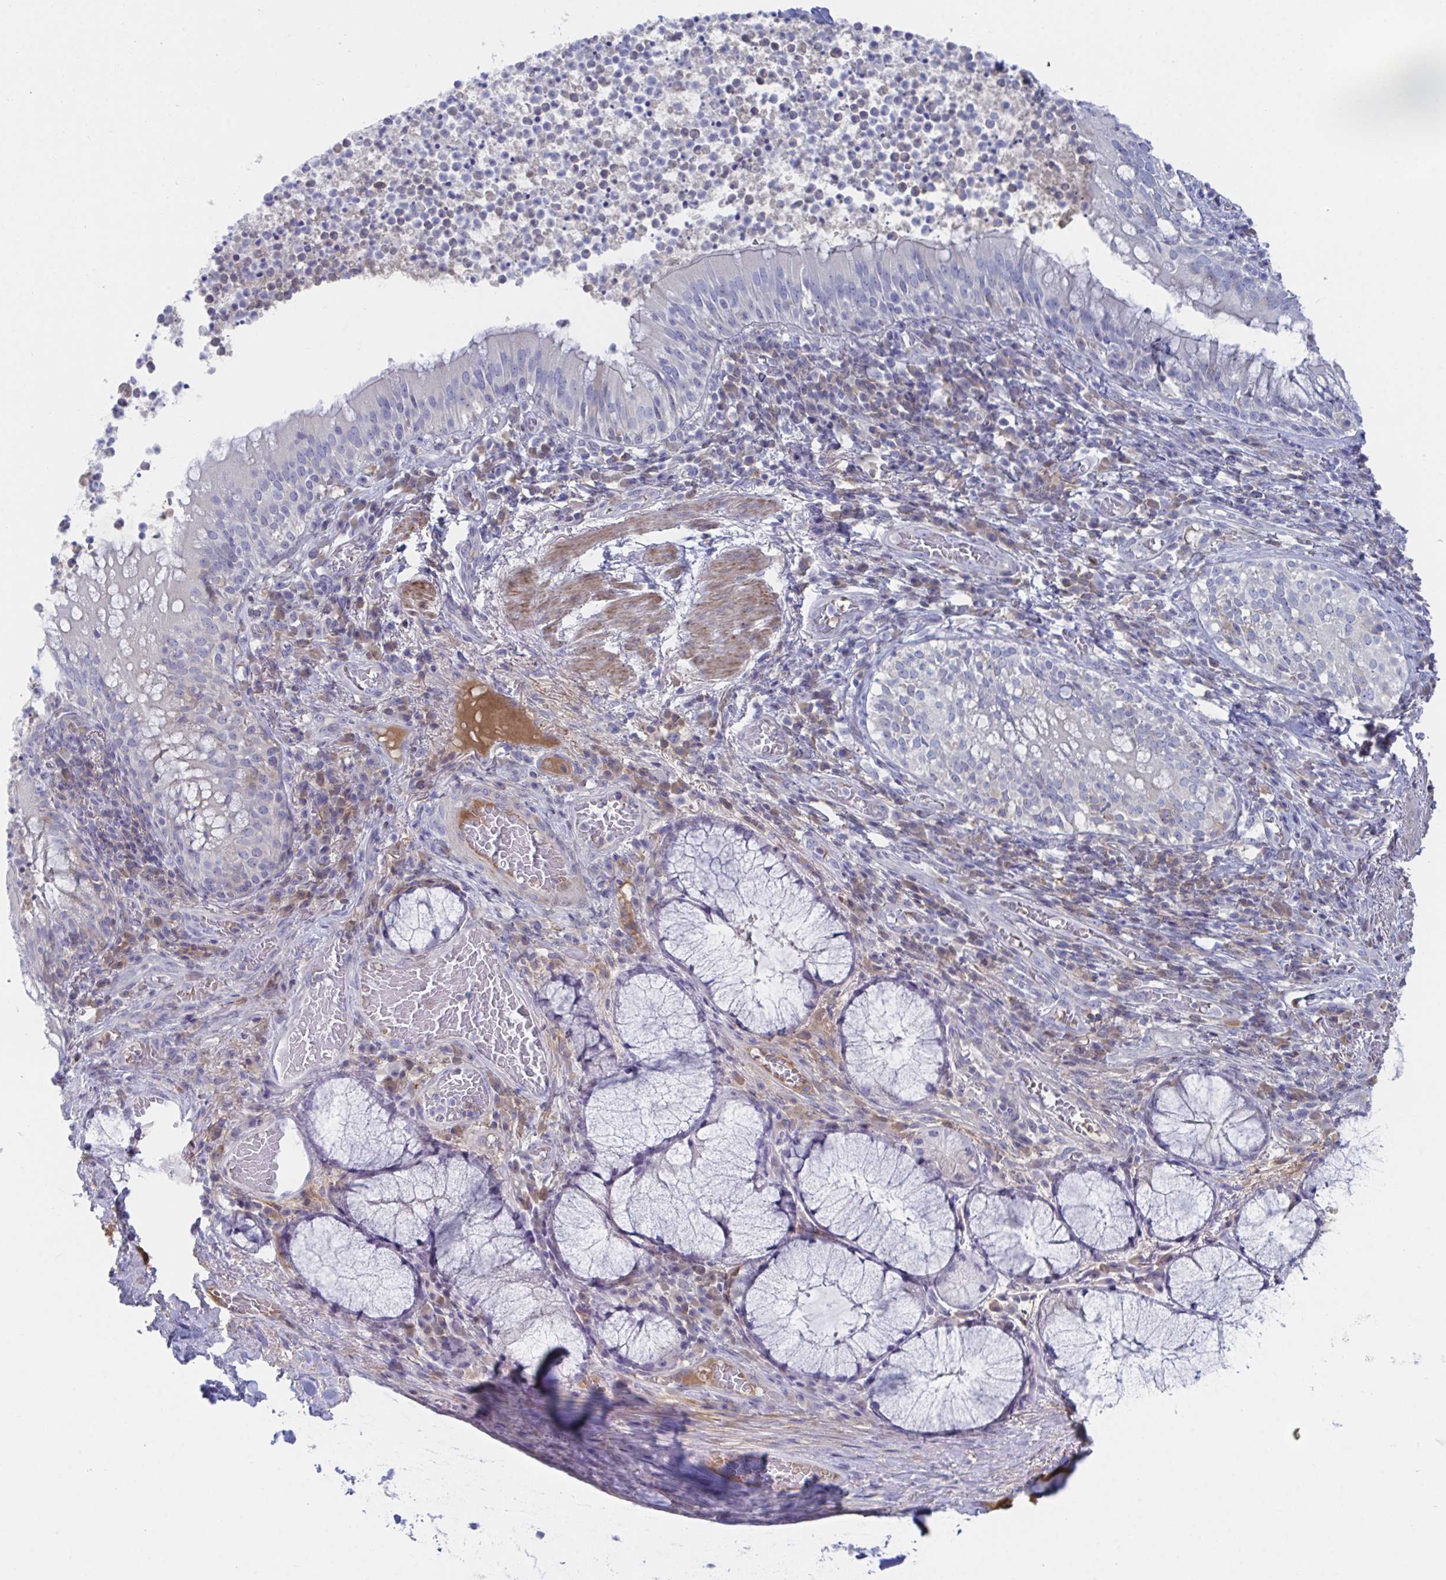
{"staining": {"intensity": "negative", "quantity": "none", "location": "none"}, "tissue": "bronchus", "cell_type": "Respiratory epithelial cells", "image_type": "normal", "snomed": [{"axis": "morphology", "description": "Normal tissue, NOS"}, {"axis": "topography", "description": "Lymph node"}, {"axis": "topography", "description": "Bronchus"}], "caption": "Immunohistochemistry (IHC) of benign bronchus shows no expression in respiratory epithelial cells. (DAB immunohistochemistry (IHC) visualized using brightfield microscopy, high magnification).", "gene": "TNFAIP6", "patient": {"sex": "male", "age": 56}}